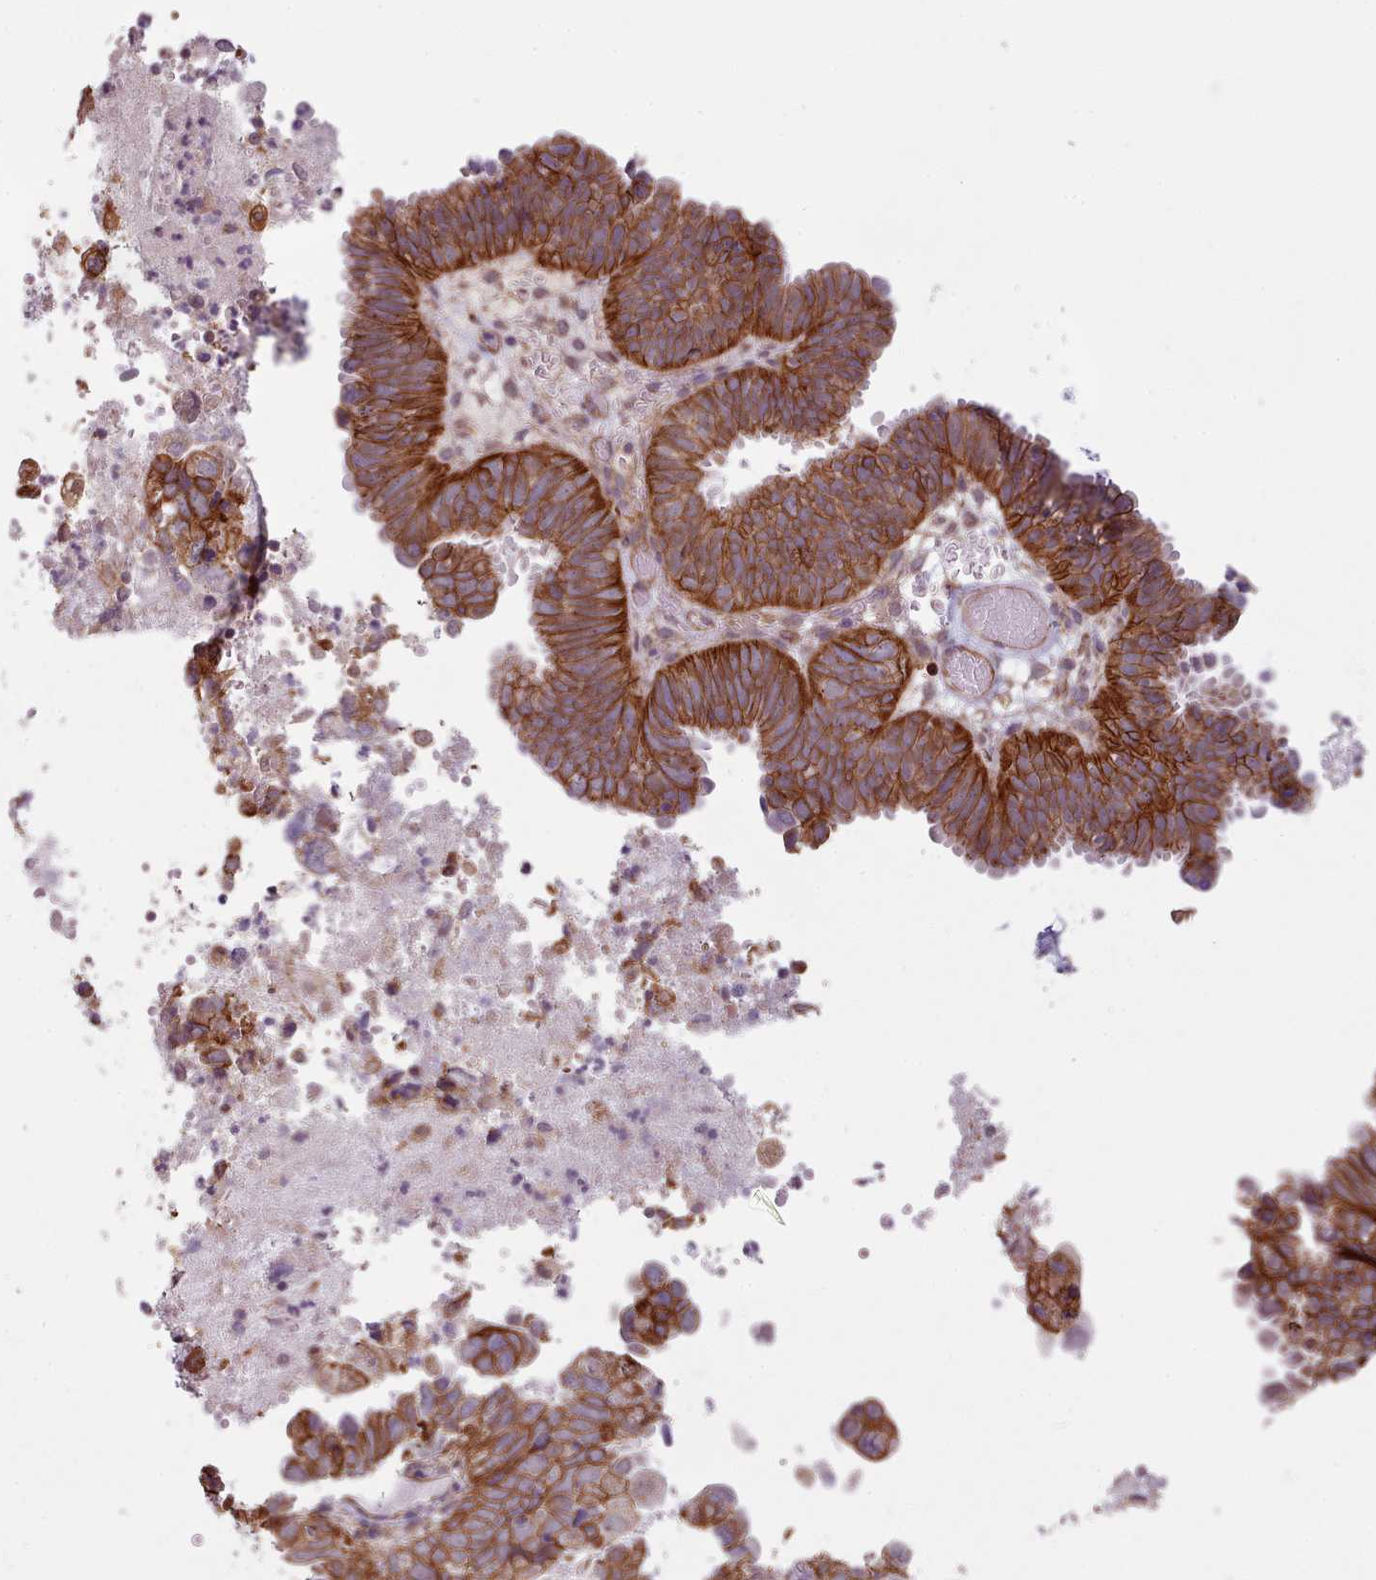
{"staining": {"intensity": "strong", "quantity": ">75%", "location": "cytoplasmic/membranous"}, "tissue": "endometrial cancer", "cell_type": "Tumor cells", "image_type": "cancer", "snomed": [{"axis": "morphology", "description": "Adenocarcinoma, NOS"}, {"axis": "topography", "description": "Uterus"}], "caption": "An image of adenocarcinoma (endometrial) stained for a protein demonstrates strong cytoplasmic/membranous brown staining in tumor cells.", "gene": "MRPL46", "patient": {"sex": "female", "age": 77}}